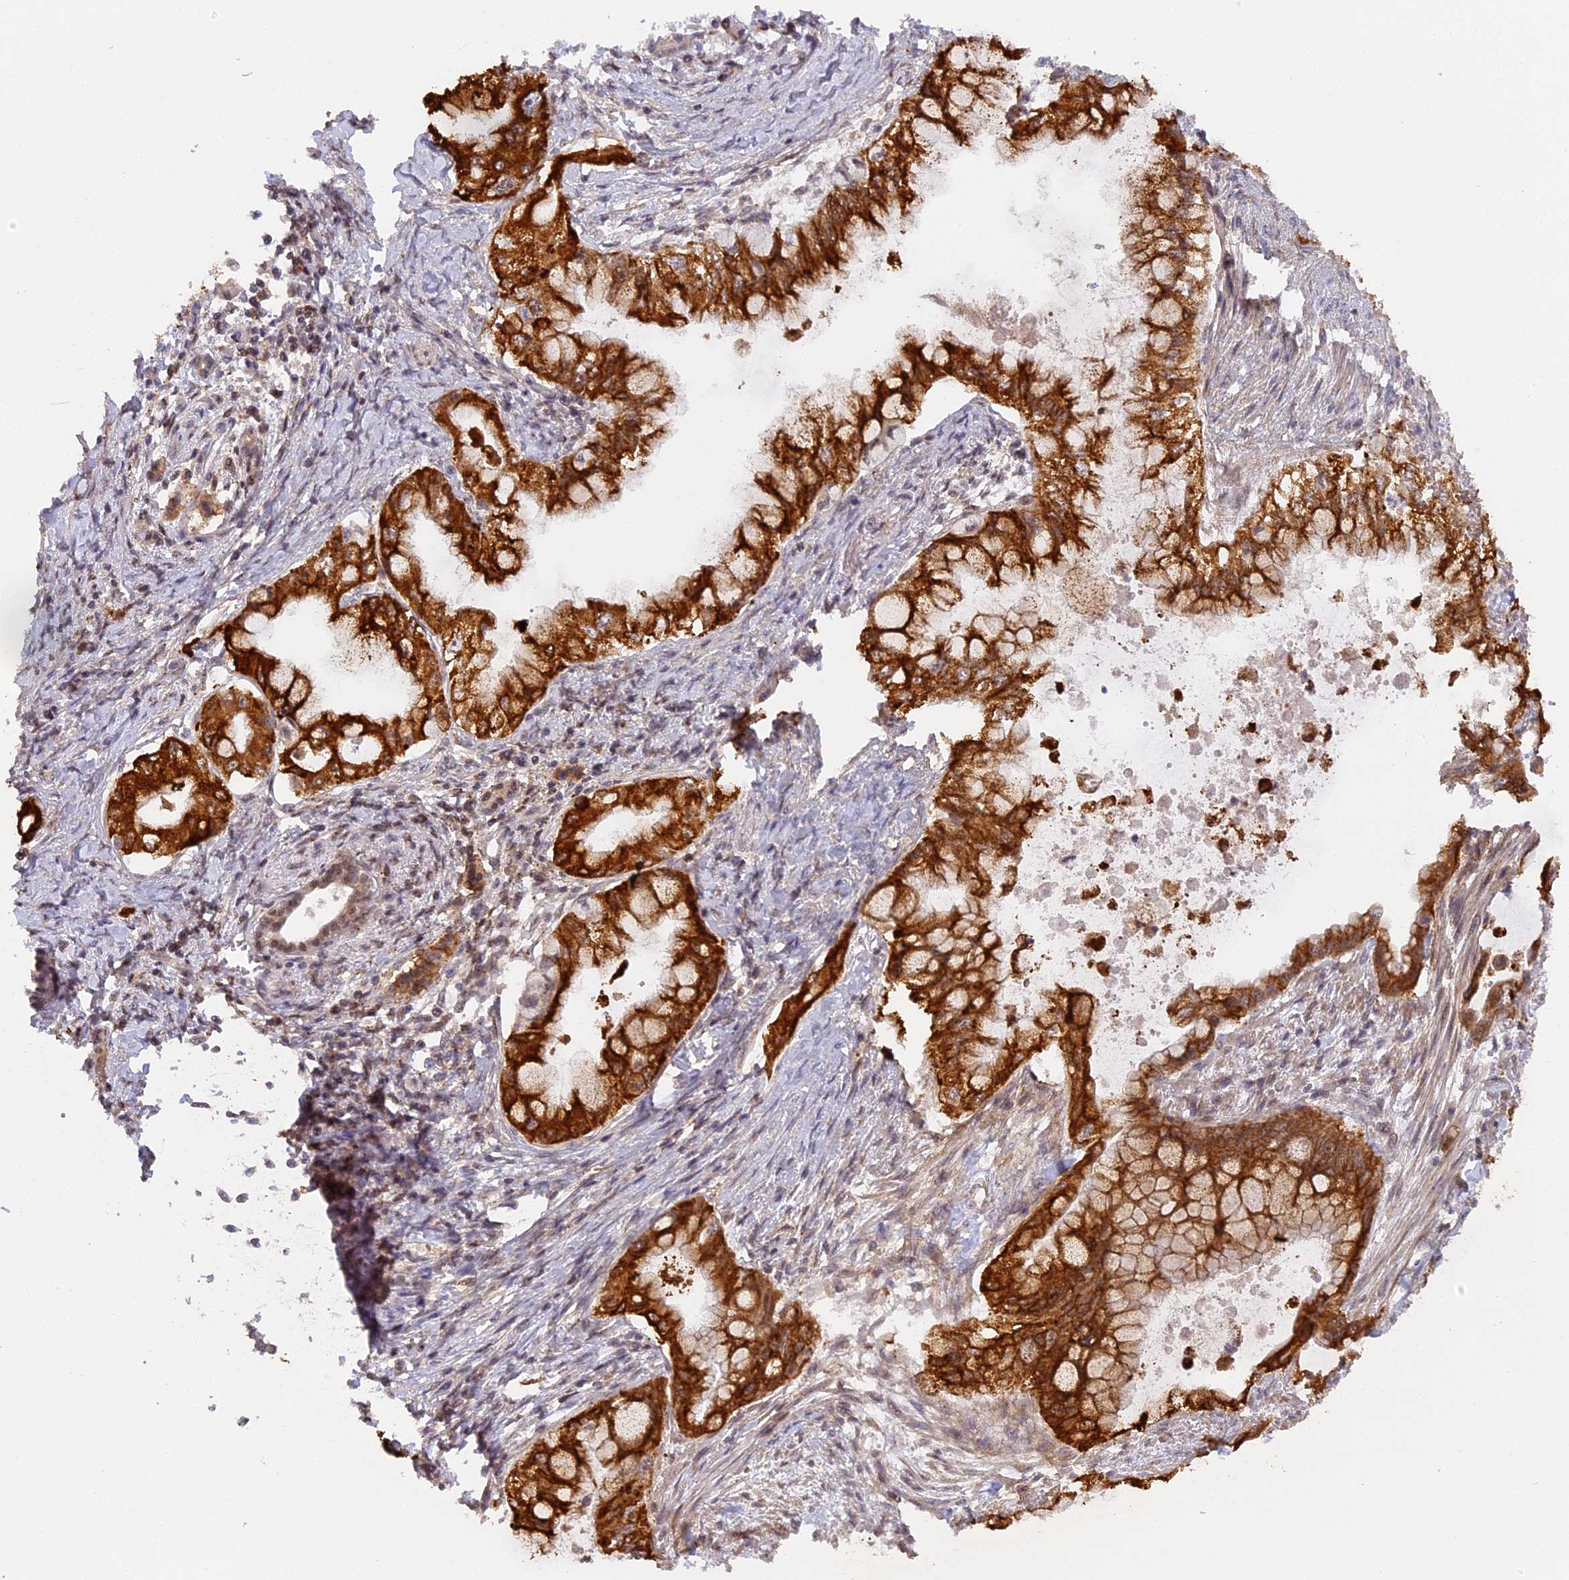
{"staining": {"intensity": "strong", "quantity": ">75%", "location": "cytoplasmic/membranous,nuclear"}, "tissue": "pancreatic cancer", "cell_type": "Tumor cells", "image_type": "cancer", "snomed": [{"axis": "morphology", "description": "Adenocarcinoma, NOS"}, {"axis": "topography", "description": "Pancreas"}], "caption": "Pancreatic adenocarcinoma was stained to show a protein in brown. There is high levels of strong cytoplasmic/membranous and nuclear positivity in approximately >75% of tumor cells. Immunohistochemistry (ihc) stains the protein of interest in brown and the nuclei are stained blue.", "gene": "MYBL2", "patient": {"sex": "male", "age": 48}}